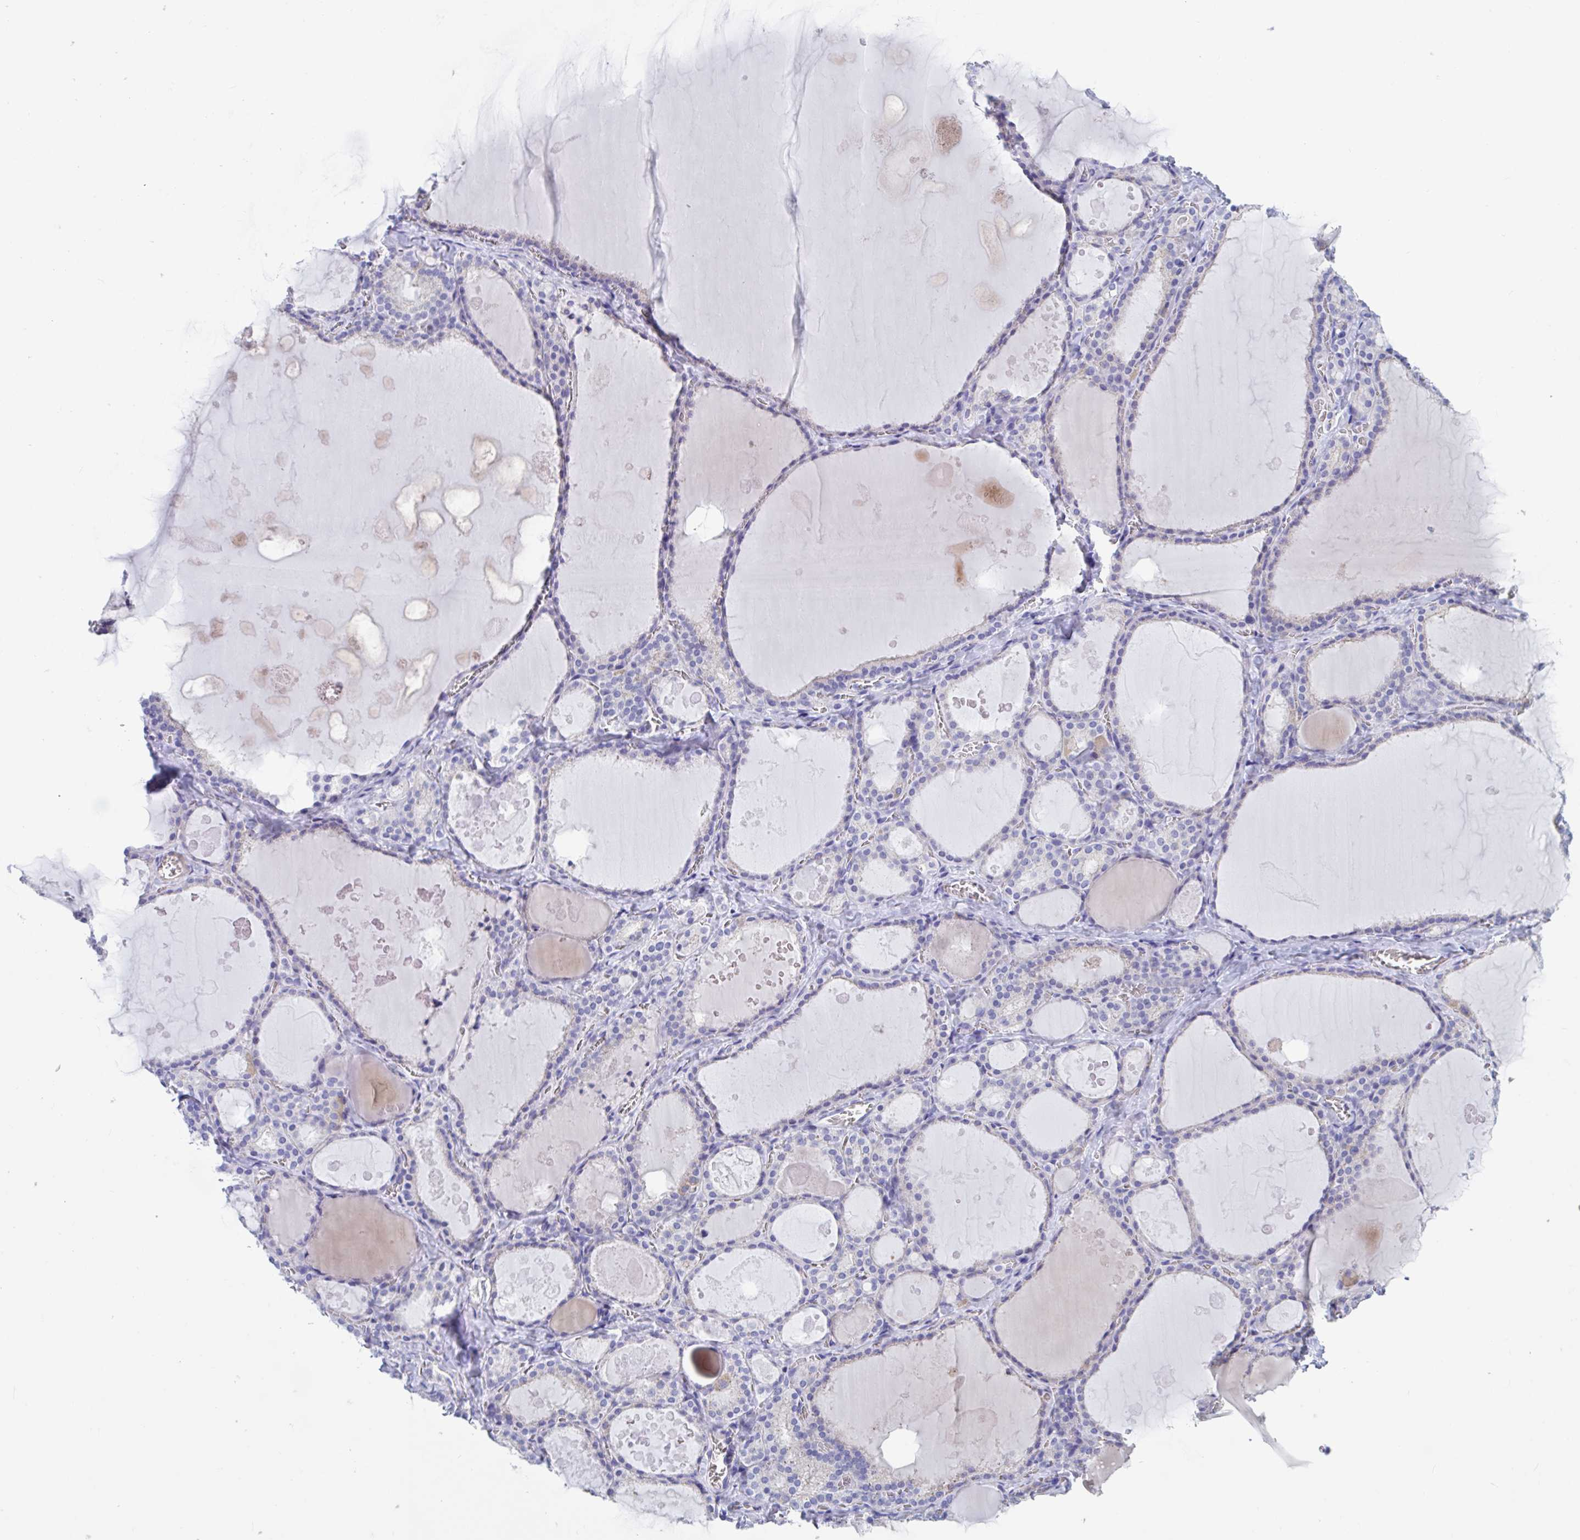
{"staining": {"intensity": "negative", "quantity": "none", "location": "none"}, "tissue": "thyroid gland", "cell_type": "Glandular cells", "image_type": "normal", "snomed": [{"axis": "morphology", "description": "Normal tissue, NOS"}, {"axis": "topography", "description": "Thyroid gland"}], "caption": "Protein analysis of normal thyroid gland shows no significant staining in glandular cells.", "gene": "TTC30A", "patient": {"sex": "male", "age": 56}}